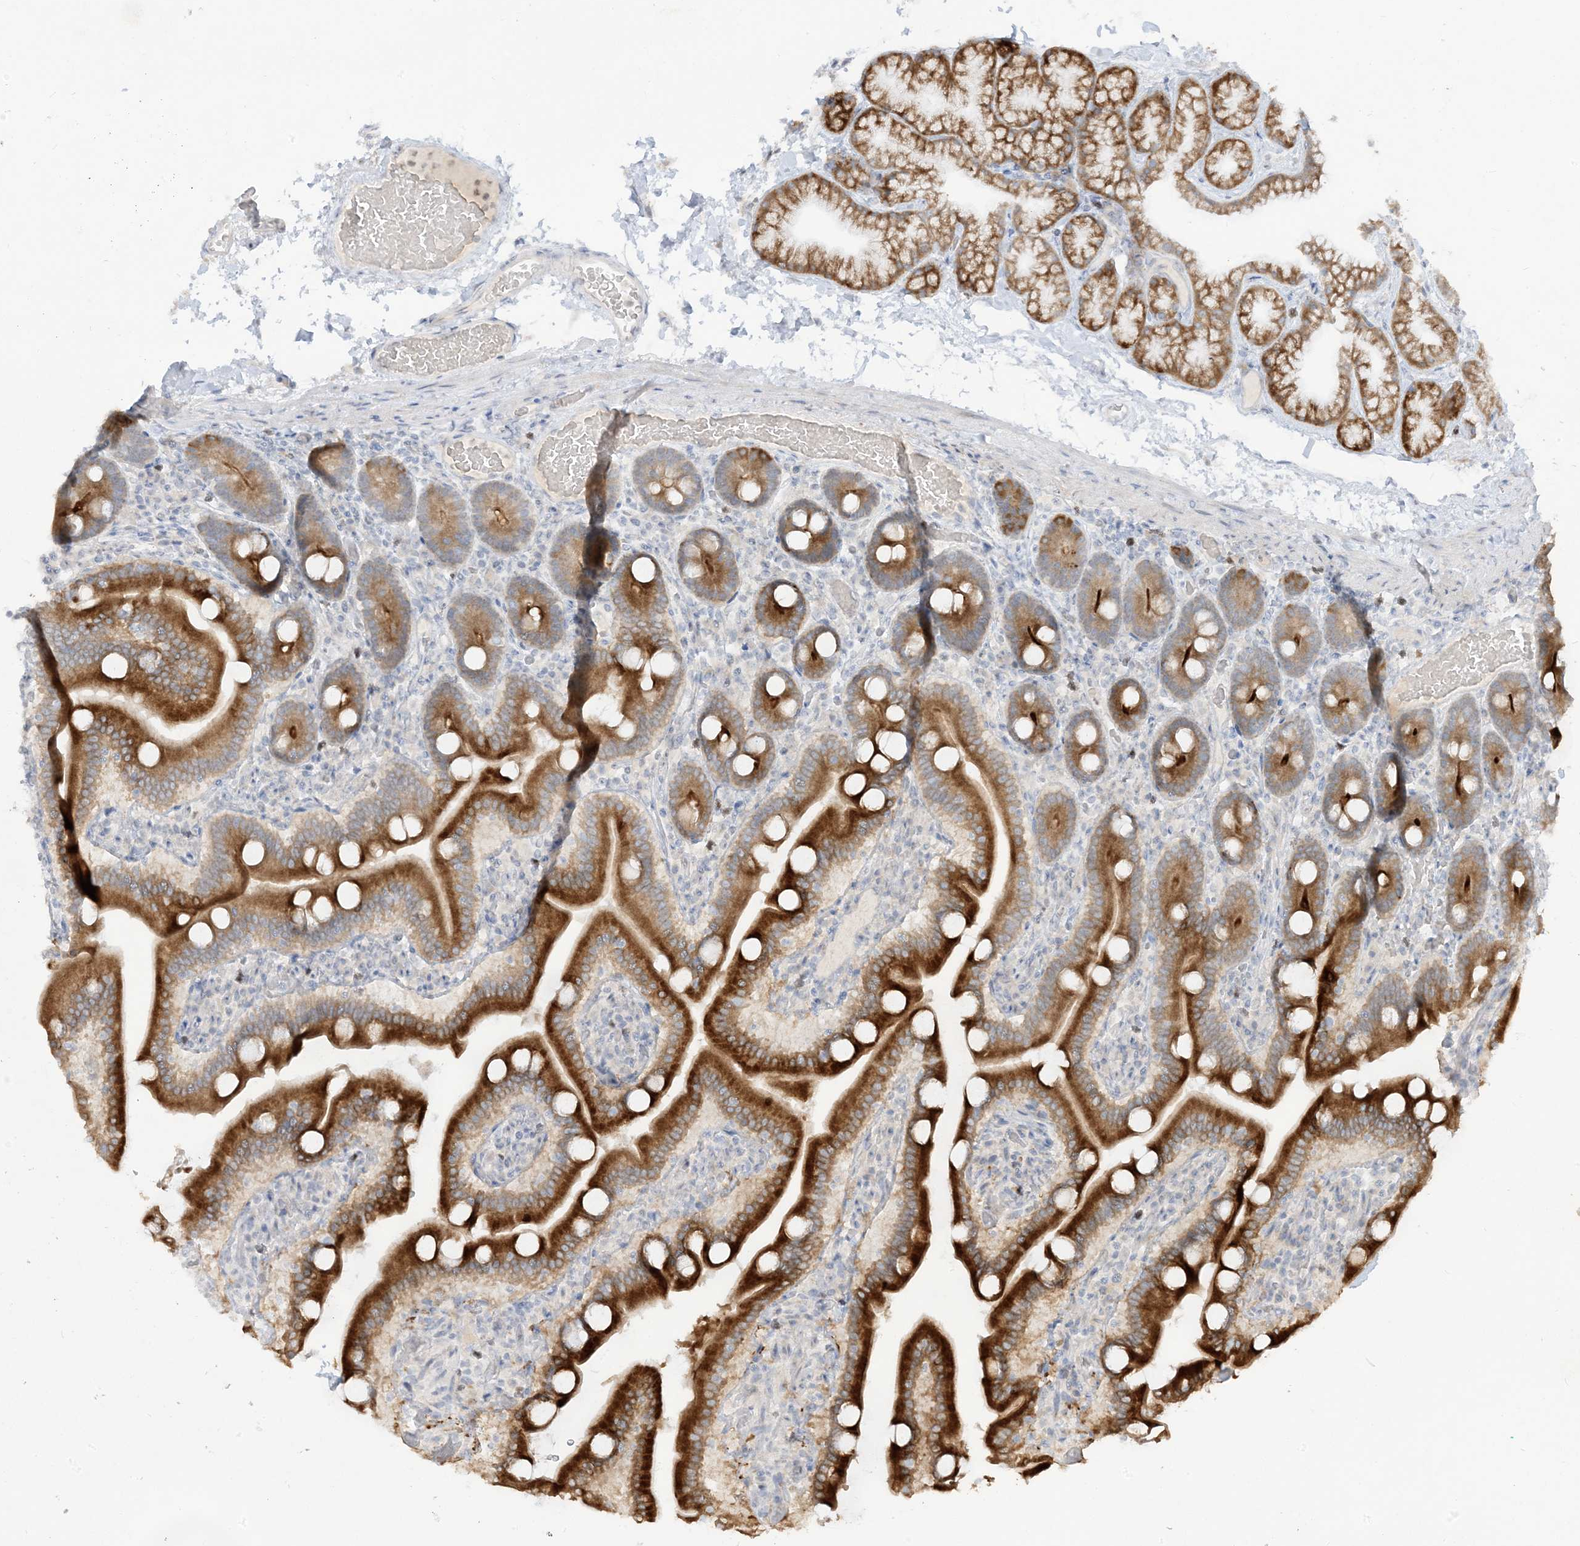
{"staining": {"intensity": "strong", "quantity": ">75%", "location": "cytoplasmic/membranous"}, "tissue": "duodenum", "cell_type": "Glandular cells", "image_type": "normal", "snomed": [{"axis": "morphology", "description": "Normal tissue, NOS"}, {"axis": "topography", "description": "Duodenum"}], "caption": "Immunohistochemical staining of unremarkable human duodenum reveals high levels of strong cytoplasmic/membranous expression in about >75% of glandular cells.", "gene": "LOXL3", "patient": {"sex": "male", "age": 55}}